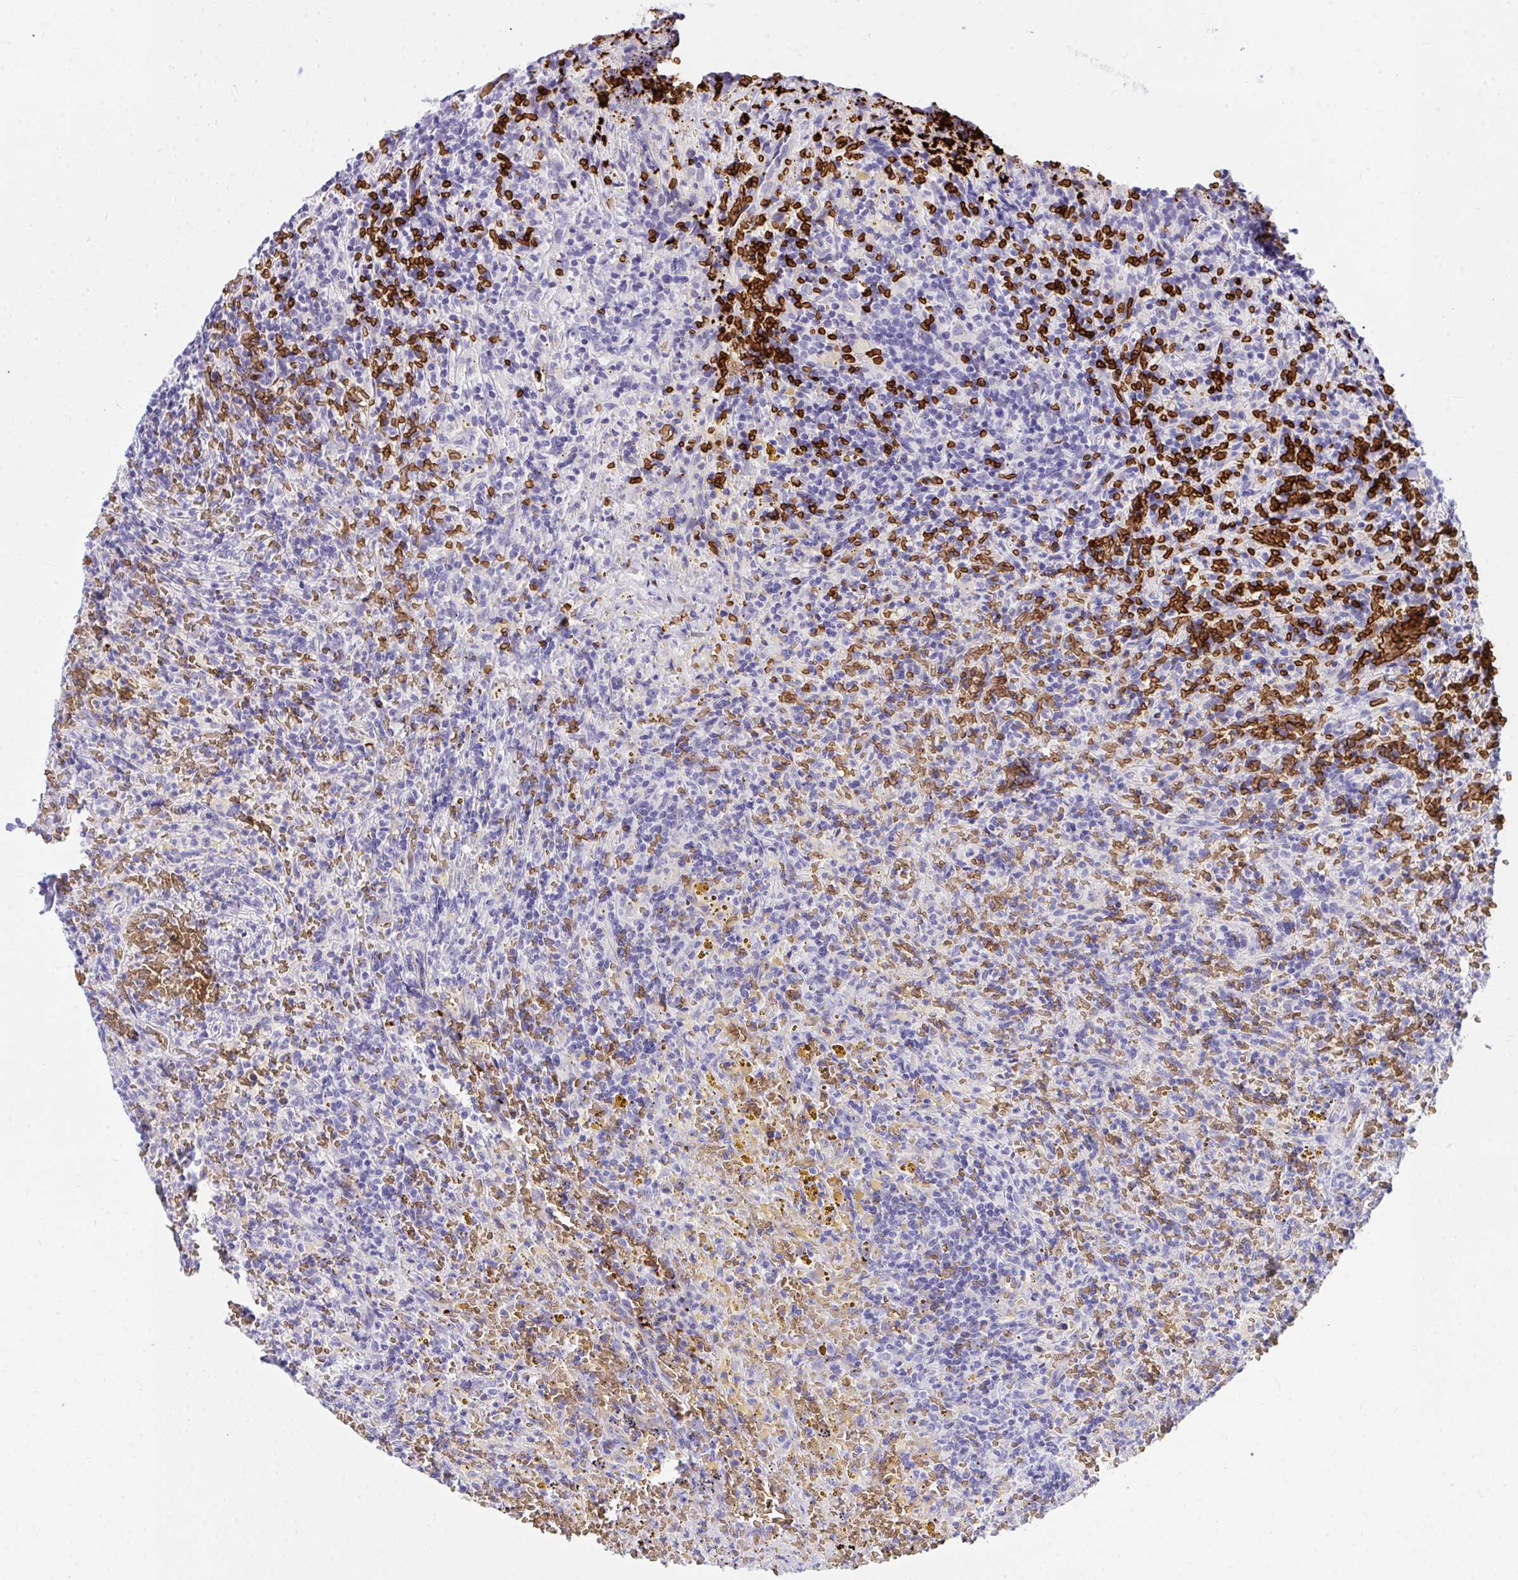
{"staining": {"intensity": "negative", "quantity": "none", "location": "none"}, "tissue": "lymphoma", "cell_type": "Tumor cells", "image_type": "cancer", "snomed": [{"axis": "morphology", "description": "Malignant lymphoma, non-Hodgkin's type, Low grade"}, {"axis": "topography", "description": "Spleen"}], "caption": "An IHC photomicrograph of lymphoma is shown. There is no staining in tumor cells of lymphoma.", "gene": "ANK1", "patient": {"sex": "female", "age": 70}}